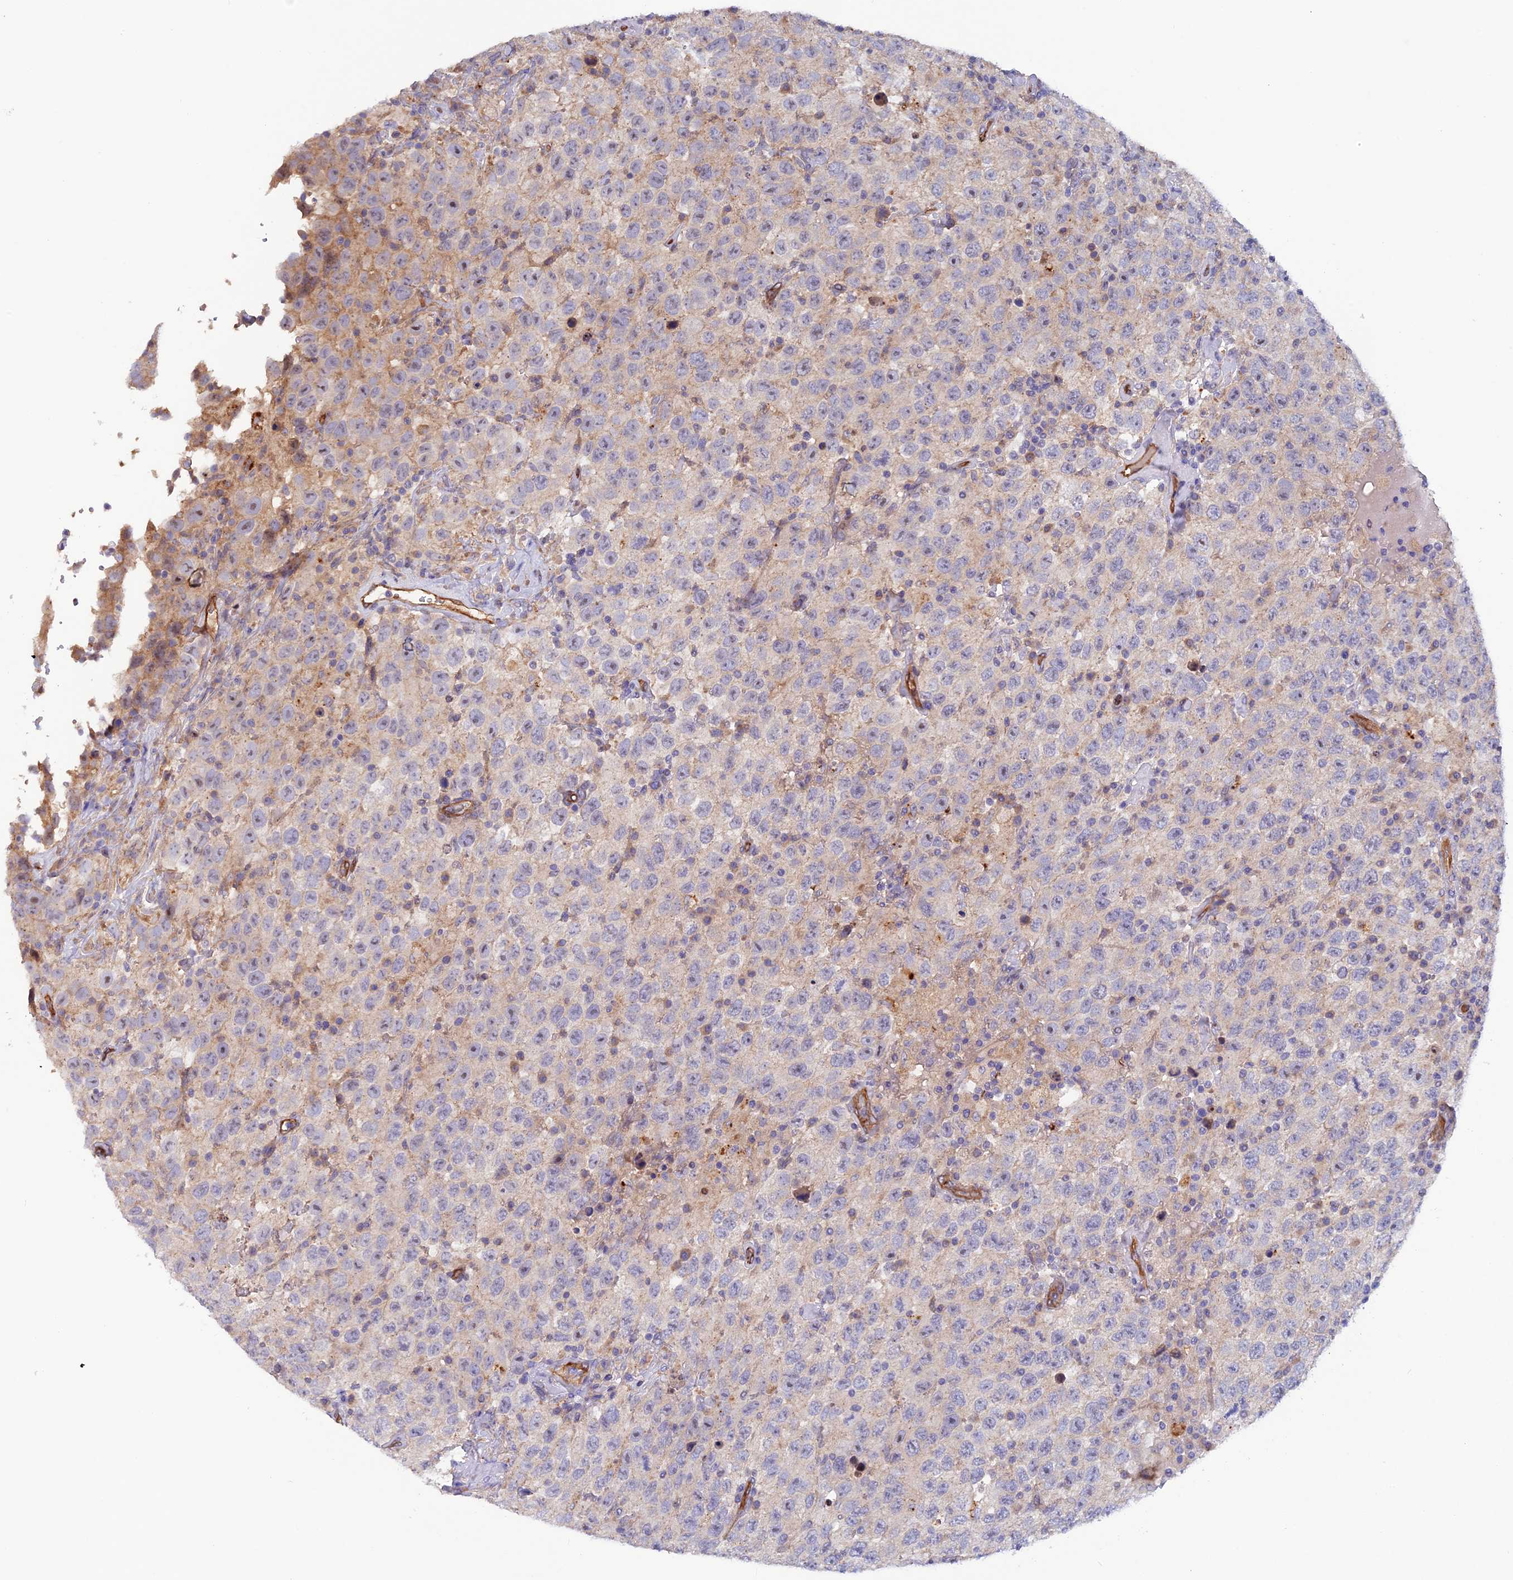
{"staining": {"intensity": "negative", "quantity": "none", "location": "none"}, "tissue": "testis cancer", "cell_type": "Tumor cells", "image_type": "cancer", "snomed": [{"axis": "morphology", "description": "Seminoma, NOS"}, {"axis": "topography", "description": "Testis"}], "caption": "Immunohistochemical staining of human testis seminoma demonstrates no significant staining in tumor cells.", "gene": "DUS3L", "patient": {"sex": "male", "age": 41}}